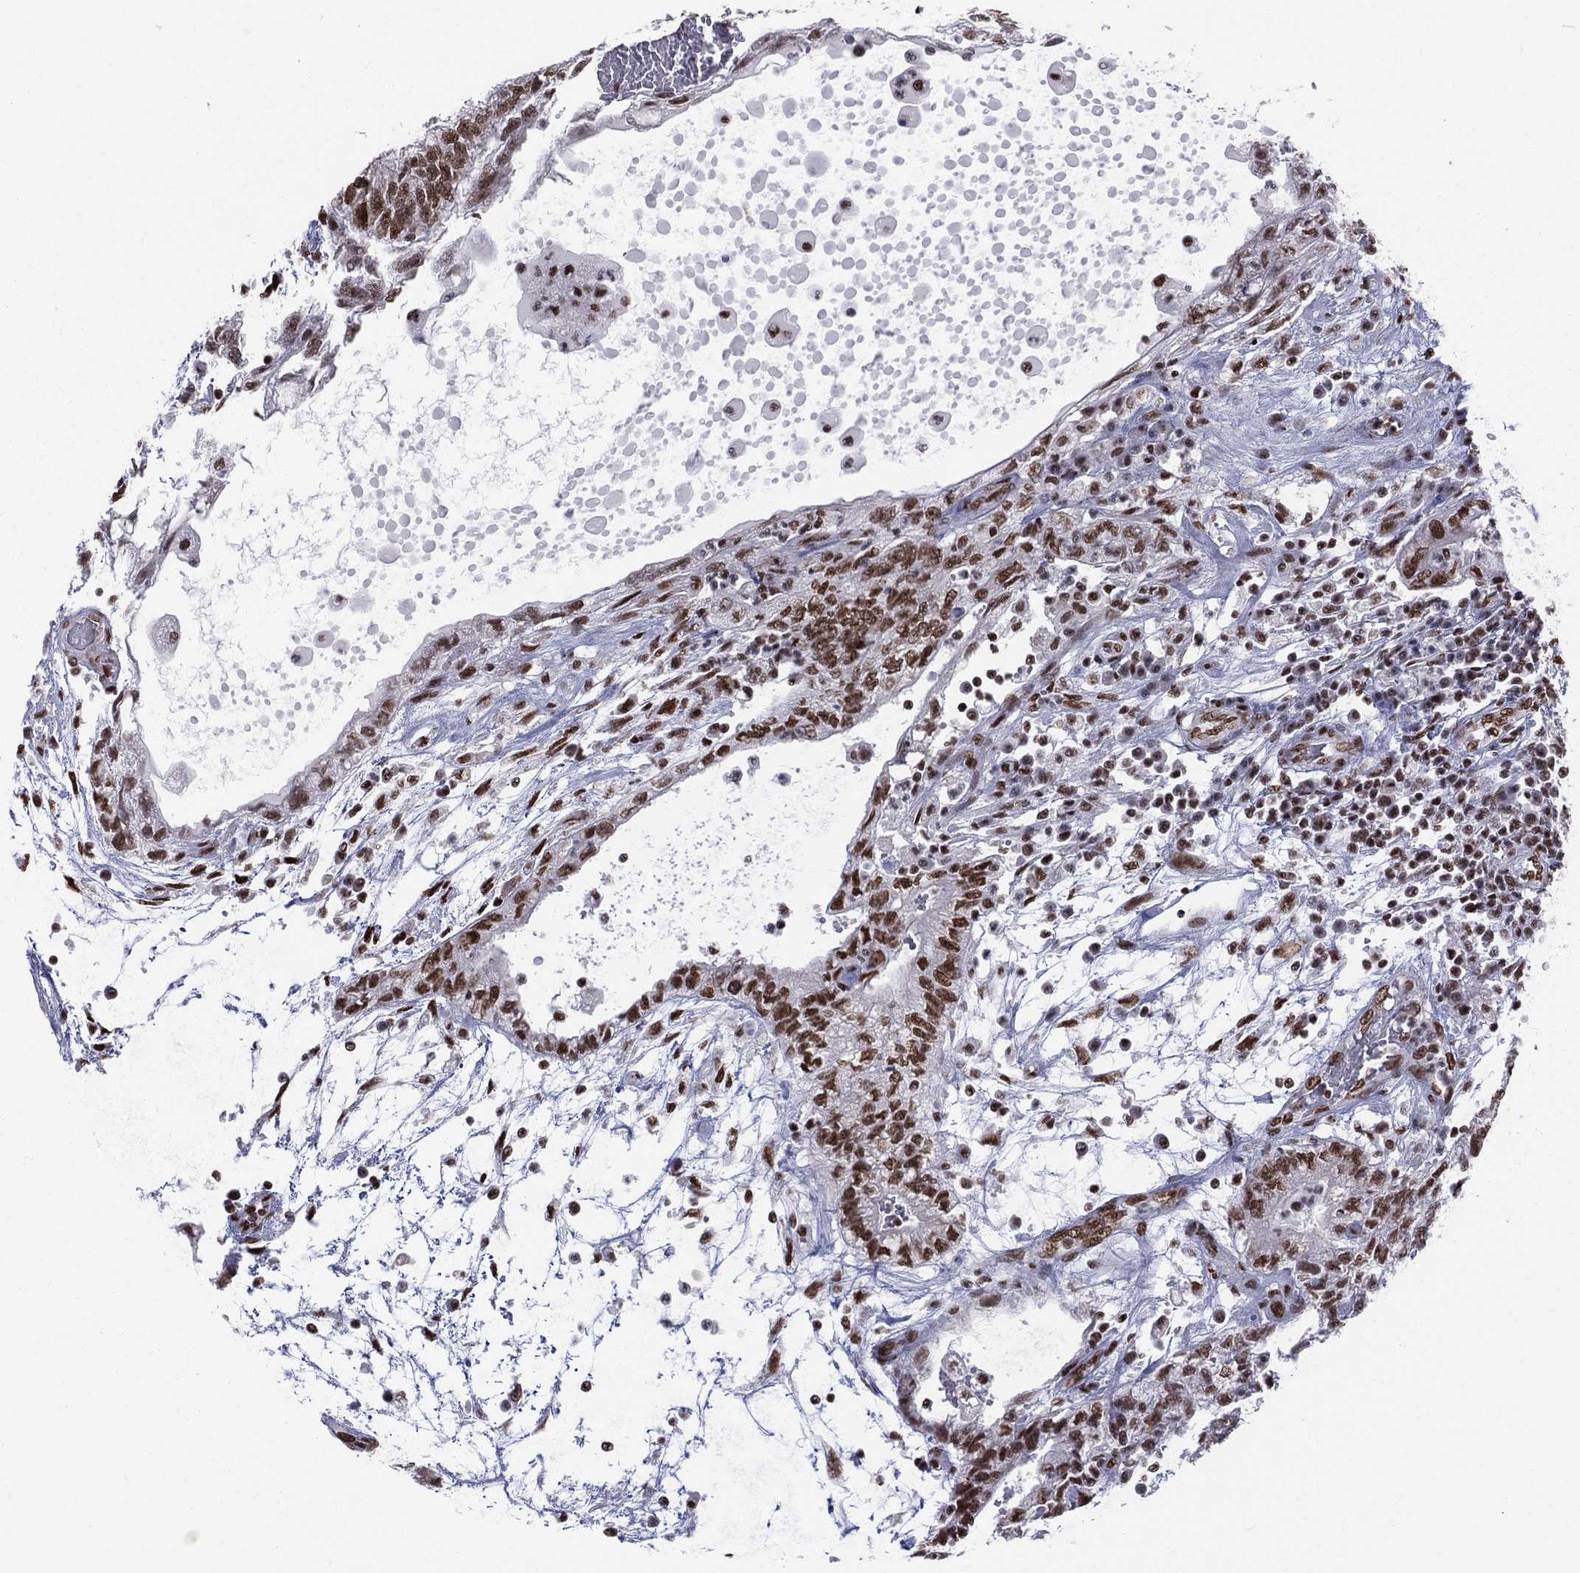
{"staining": {"intensity": "strong", "quantity": ">75%", "location": "nuclear"}, "tissue": "testis cancer", "cell_type": "Tumor cells", "image_type": "cancer", "snomed": [{"axis": "morphology", "description": "Normal tissue, NOS"}, {"axis": "morphology", "description": "Carcinoma, Embryonal, NOS"}, {"axis": "topography", "description": "Testis"}, {"axis": "topography", "description": "Epididymis"}], "caption": "The micrograph demonstrates immunohistochemical staining of testis cancer. There is strong nuclear expression is present in approximately >75% of tumor cells.", "gene": "ZNF7", "patient": {"sex": "male", "age": 32}}